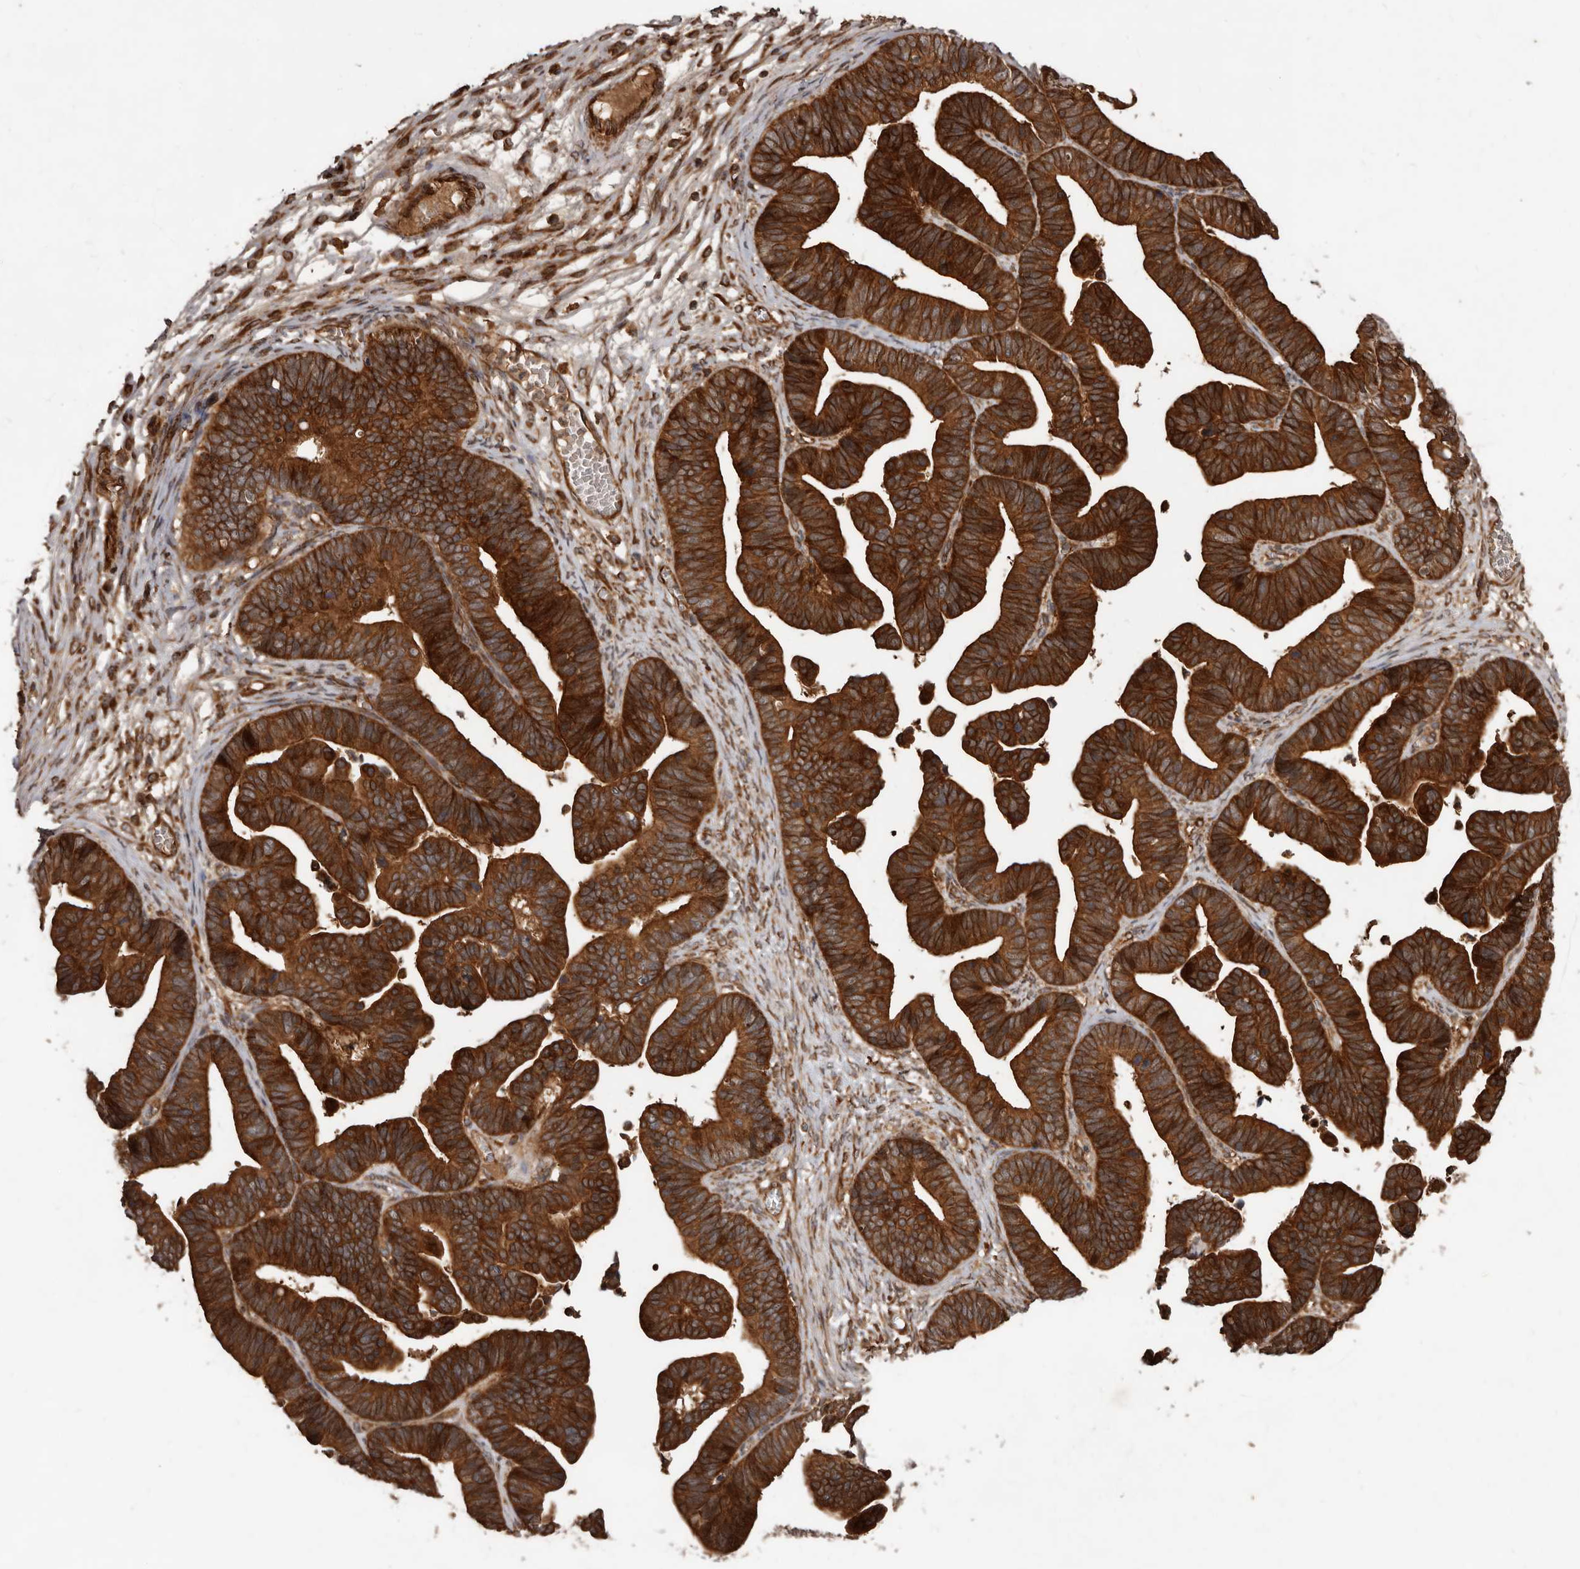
{"staining": {"intensity": "strong", "quantity": ">75%", "location": "cytoplasmic/membranous"}, "tissue": "ovarian cancer", "cell_type": "Tumor cells", "image_type": "cancer", "snomed": [{"axis": "morphology", "description": "Cystadenocarcinoma, serous, NOS"}, {"axis": "topography", "description": "Ovary"}], "caption": "Ovarian serous cystadenocarcinoma was stained to show a protein in brown. There is high levels of strong cytoplasmic/membranous staining in approximately >75% of tumor cells.", "gene": "STK36", "patient": {"sex": "female", "age": 56}}